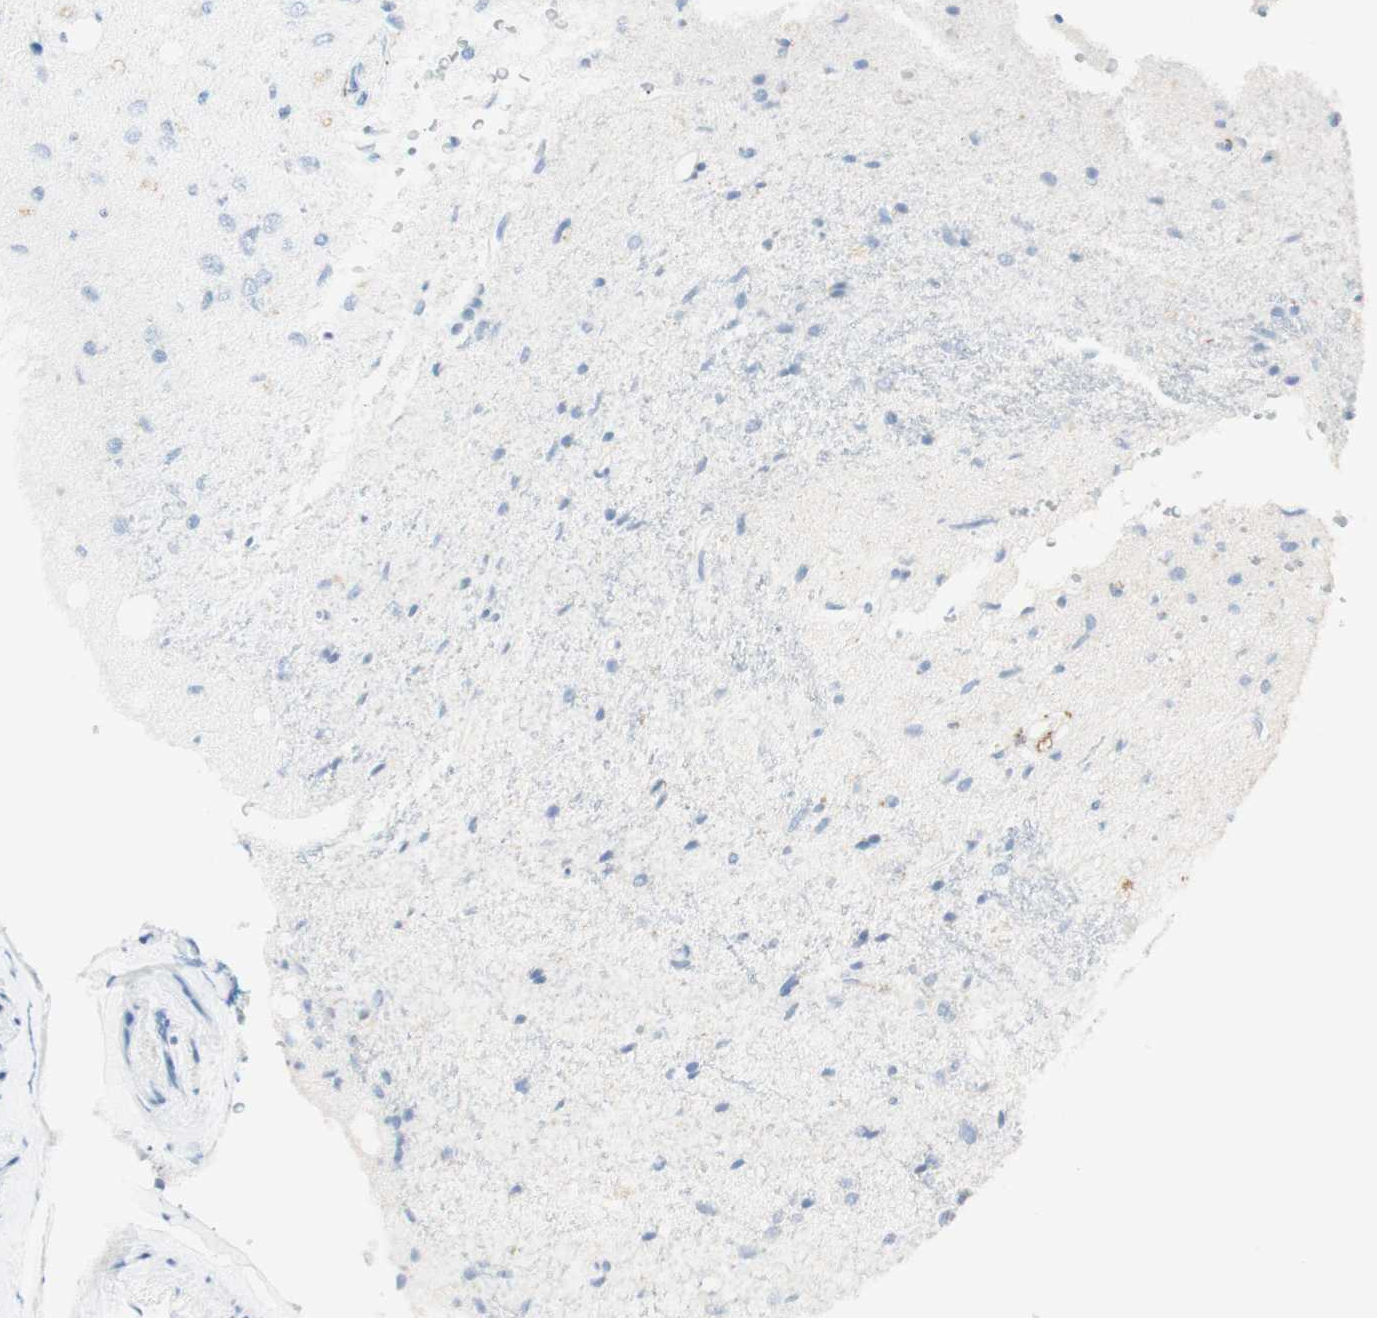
{"staining": {"intensity": "negative", "quantity": "none", "location": "none"}, "tissue": "glioma", "cell_type": "Tumor cells", "image_type": "cancer", "snomed": [{"axis": "morphology", "description": "Glioma, malignant, Low grade"}, {"axis": "topography", "description": "Brain"}], "caption": "IHC of glioma demonstrates no positivity in tumor cells.", "gene": "ART3", "patient": {"sex": "male", "age": 77}}